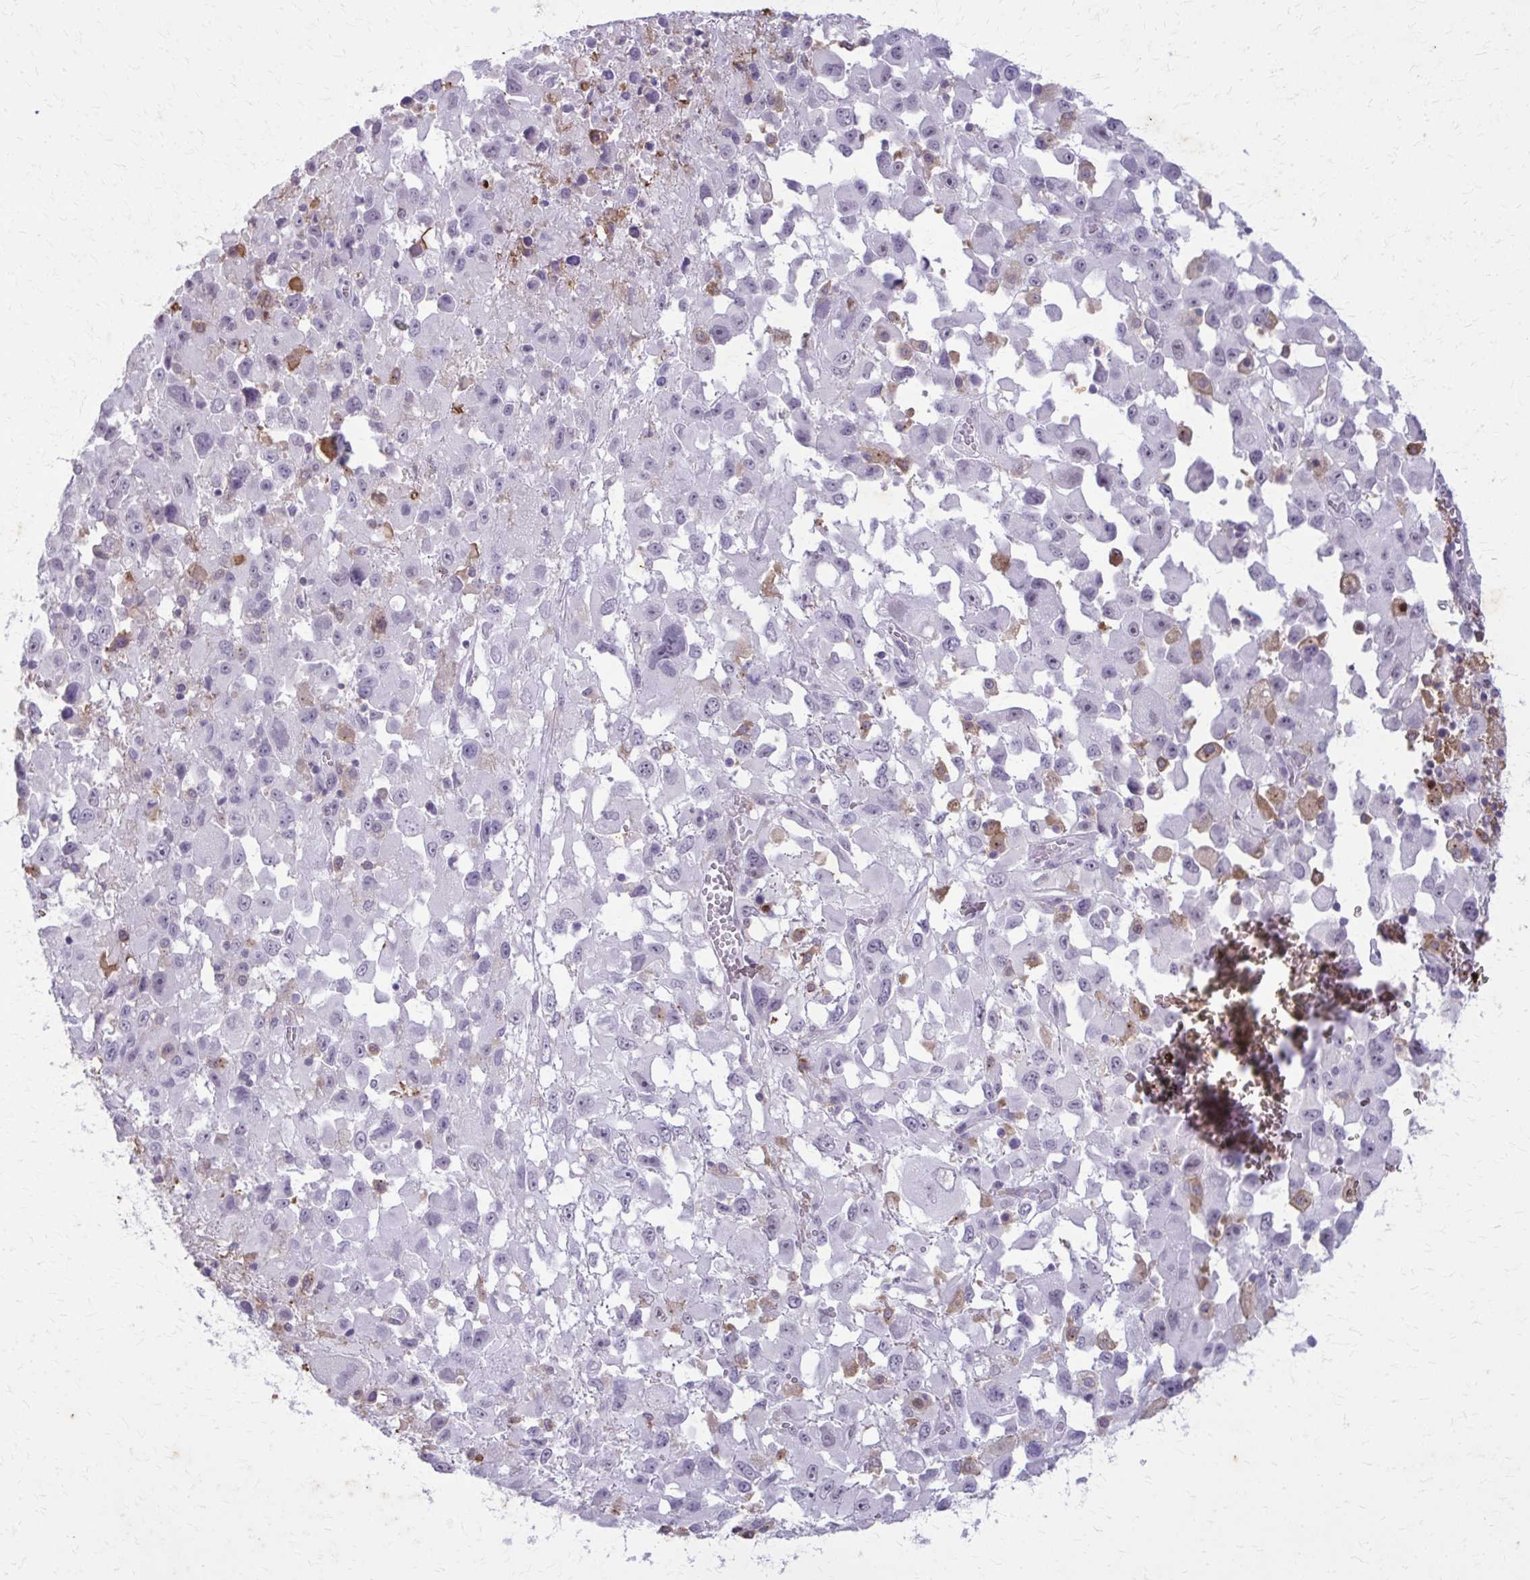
{"staining": {"intensity": "negative", "quantity": "none", "location": "none"}, "tissue": "melanoma", "cell_type": "Tumor cells", "image_type": "cancer", "snomed": [{"axis": "morphology", "description": "Malignant melanoma, Metastatic site"}, {"axis": "topography", "description": "Soft tissue"}], "caption": "There is no significant staining in tumor cells of melanoma.", "gene": "CARD9", "patient": {"sex": "male", "age": 50}}